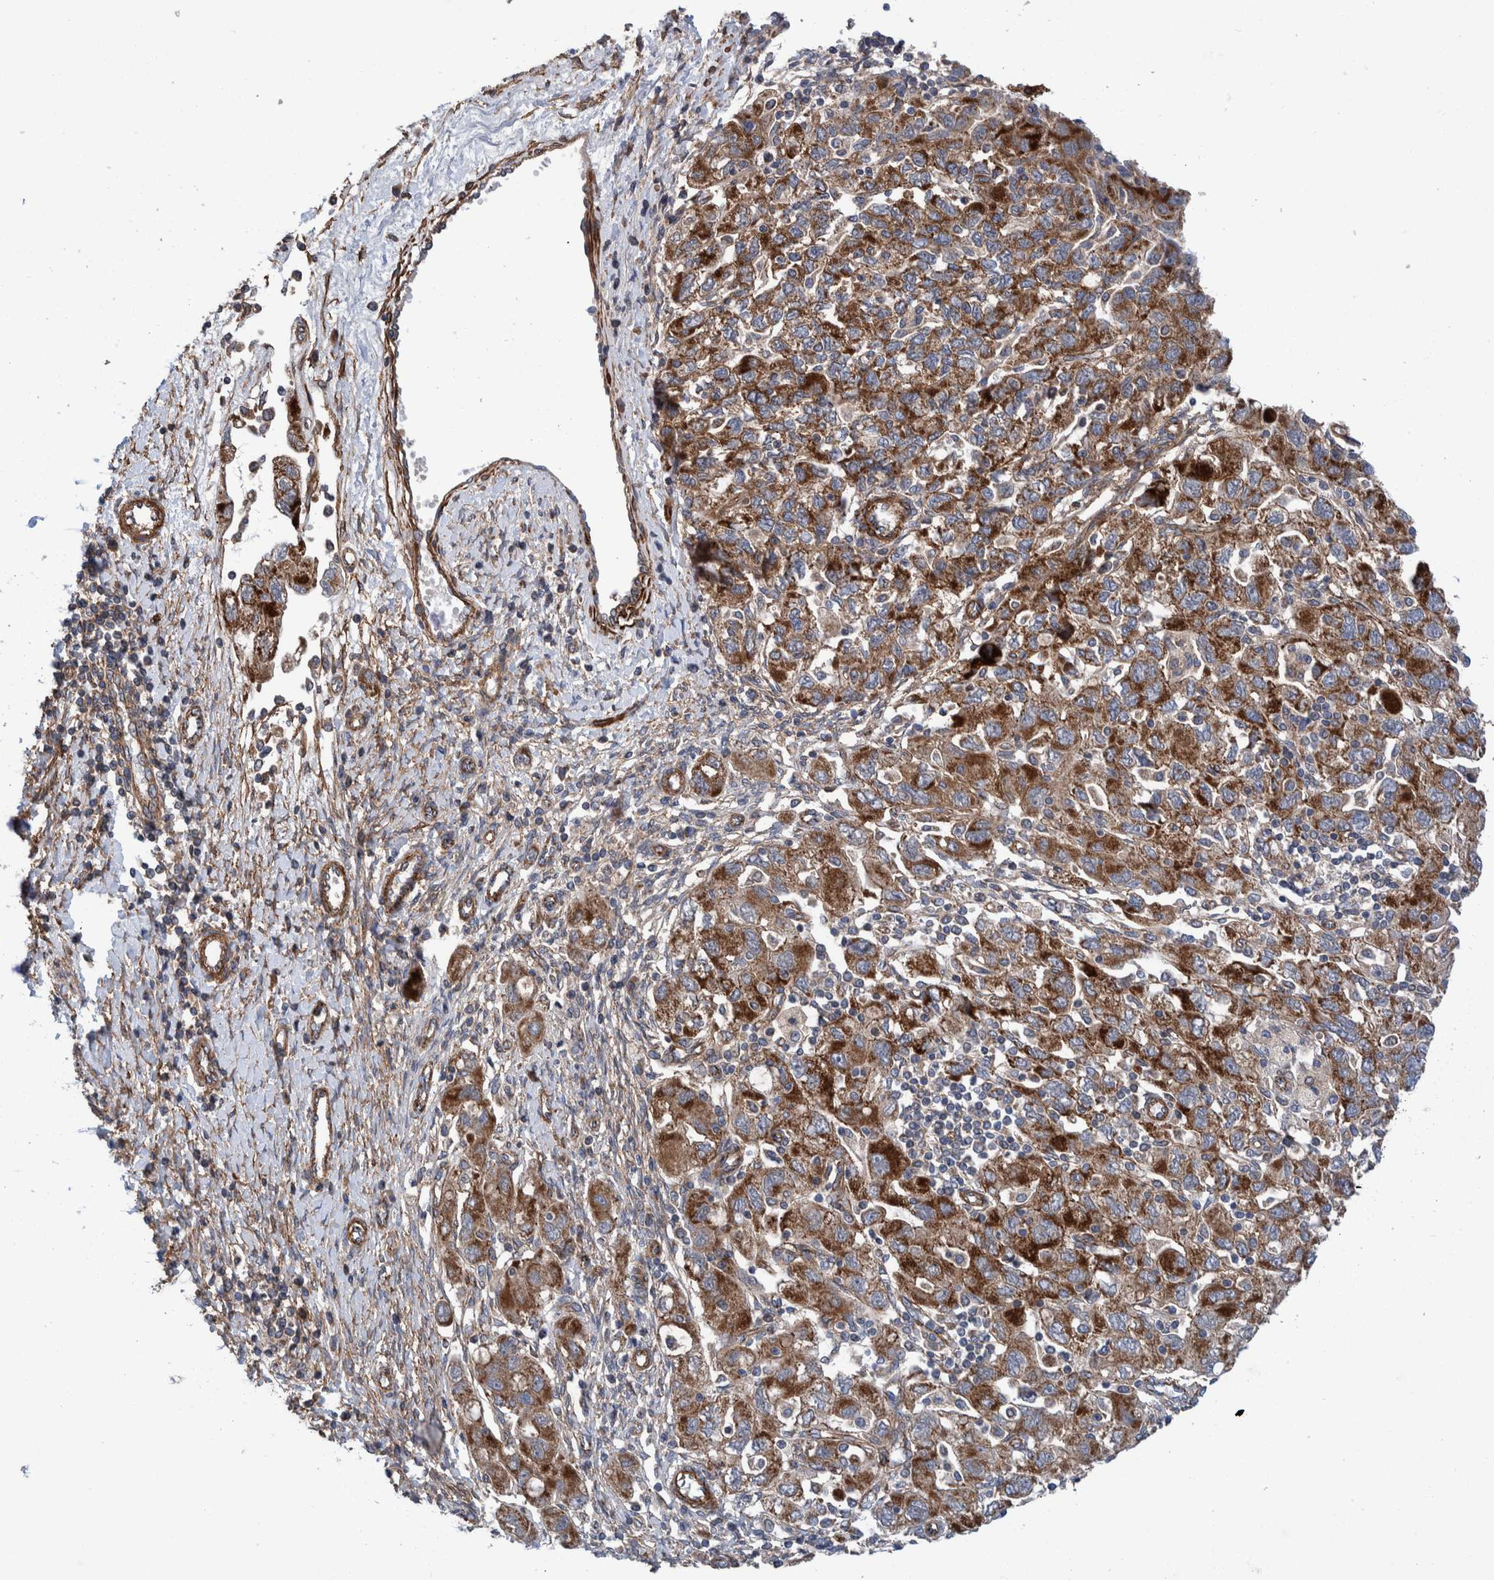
{"staining": {"intensity": "strong", "quantity": ">75%", "location": "cytoplasmic/membranous"}, "tissue": "ovarian cancer", "cell_type": "Tumor cells", "image_type": "cancer", "snomed": [{"axis": "morphology", "description": "Carcinoma, NOS"}, {"axis": "morphology", "description": "Cystadenocarcinoma, serous, NOS"}, {"axis": "topography", "description": "Ovary"}], "caption": "Human ovarian cancer (serous cystadenocarcinoma) stained for a protein (brown) exhibits strong cytoplasmic/membranous positive expression in about >75% of tumor cells.", "gene": "SLC25A10", "patient": {"sex": "female", "age": 69}}